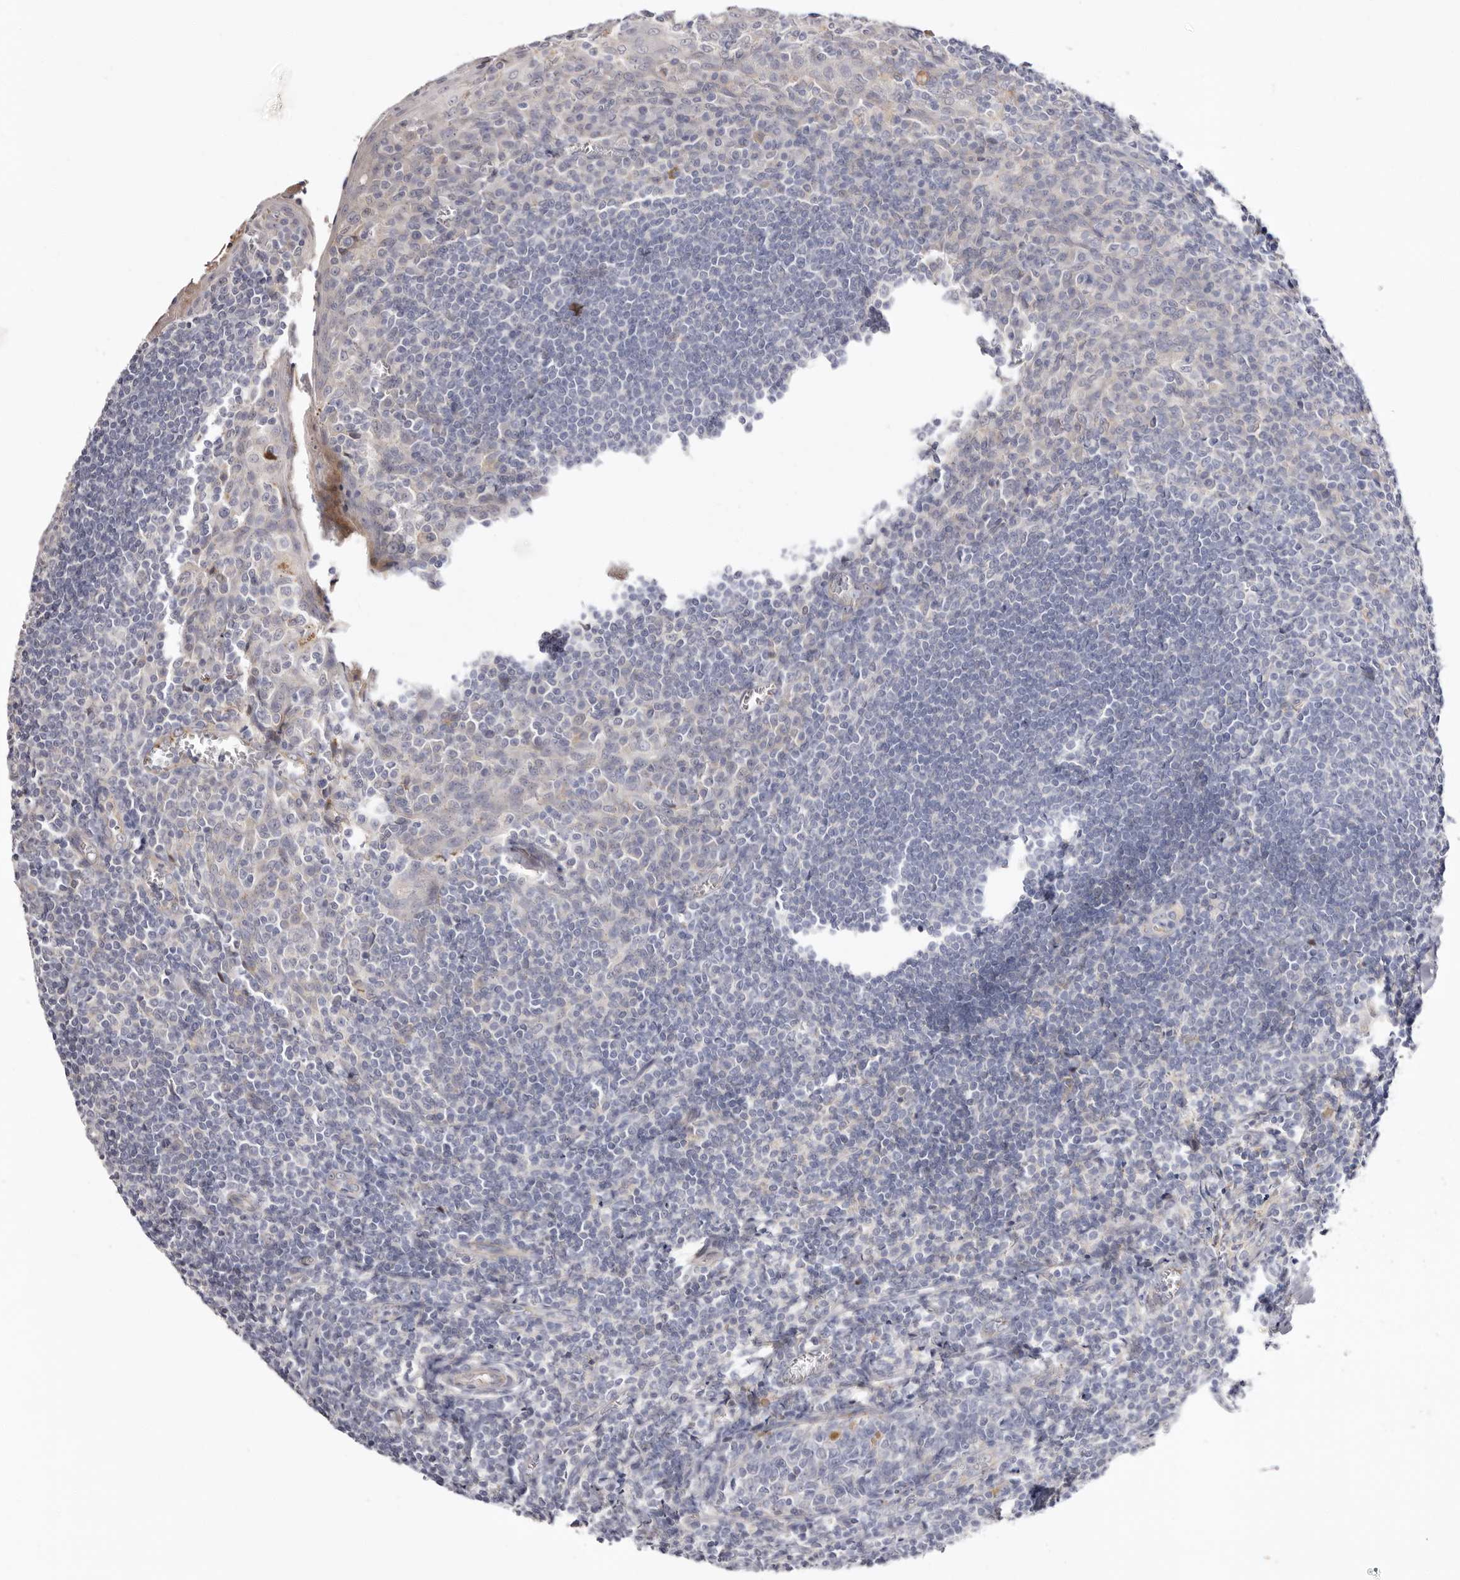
{"staining": {"intensity": "negative", "quantity": "none", "location": "none"}, "tissue": "tonsil", "cell_type": "Germinal center cells", "image_type": "normal", "snomed": [{"axis": "morphology", "description": "Normal tissue, NOS"}, {"axis": "topography", "description": "Tonsil"}], "caption": "Tonsil stained for a protein using IHC exhibits no positivity germinal center cells.", "gene": "LMLN", "patient": {"sex": "male", "age": 27}}